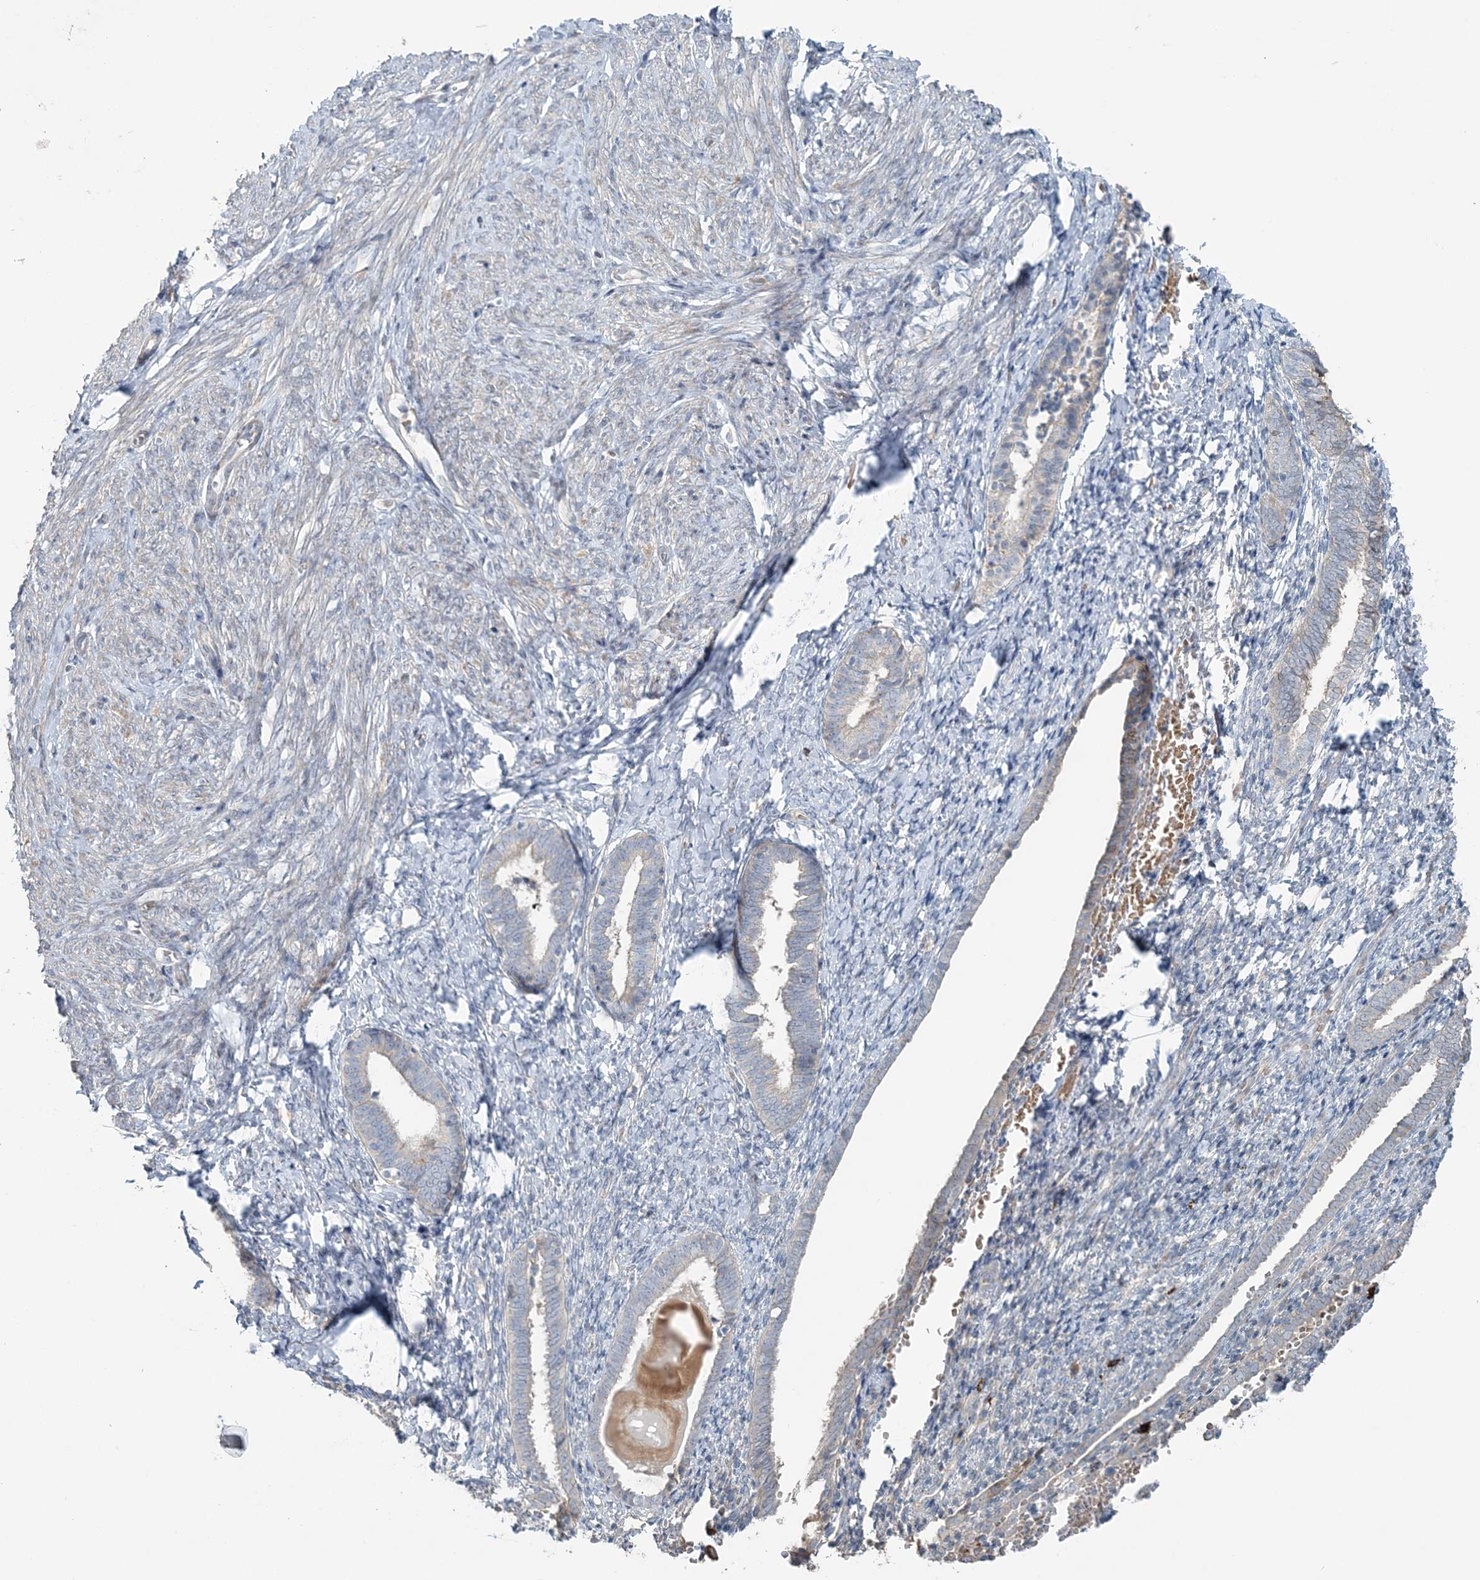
{"staining": {"intensity": "negative", "quantity": "none", "location": "none"}, "tissue": "endometrium", "cell_type": "Cells in endometrial stroma", "image_type": "normal", "snomed": [{"axis": "morphology", "description": "Normal tissue, NOS"}, {"axis": "topography", "description": "Endometrium"}], "caption": "Immunohistochemistry image of normal human endometrium stained for a protein (brown), which demonstrates no staining in cells in endometrial stroma.", "gene": "SLC4A10", "patient": {"sex": "female", "age": 72}}